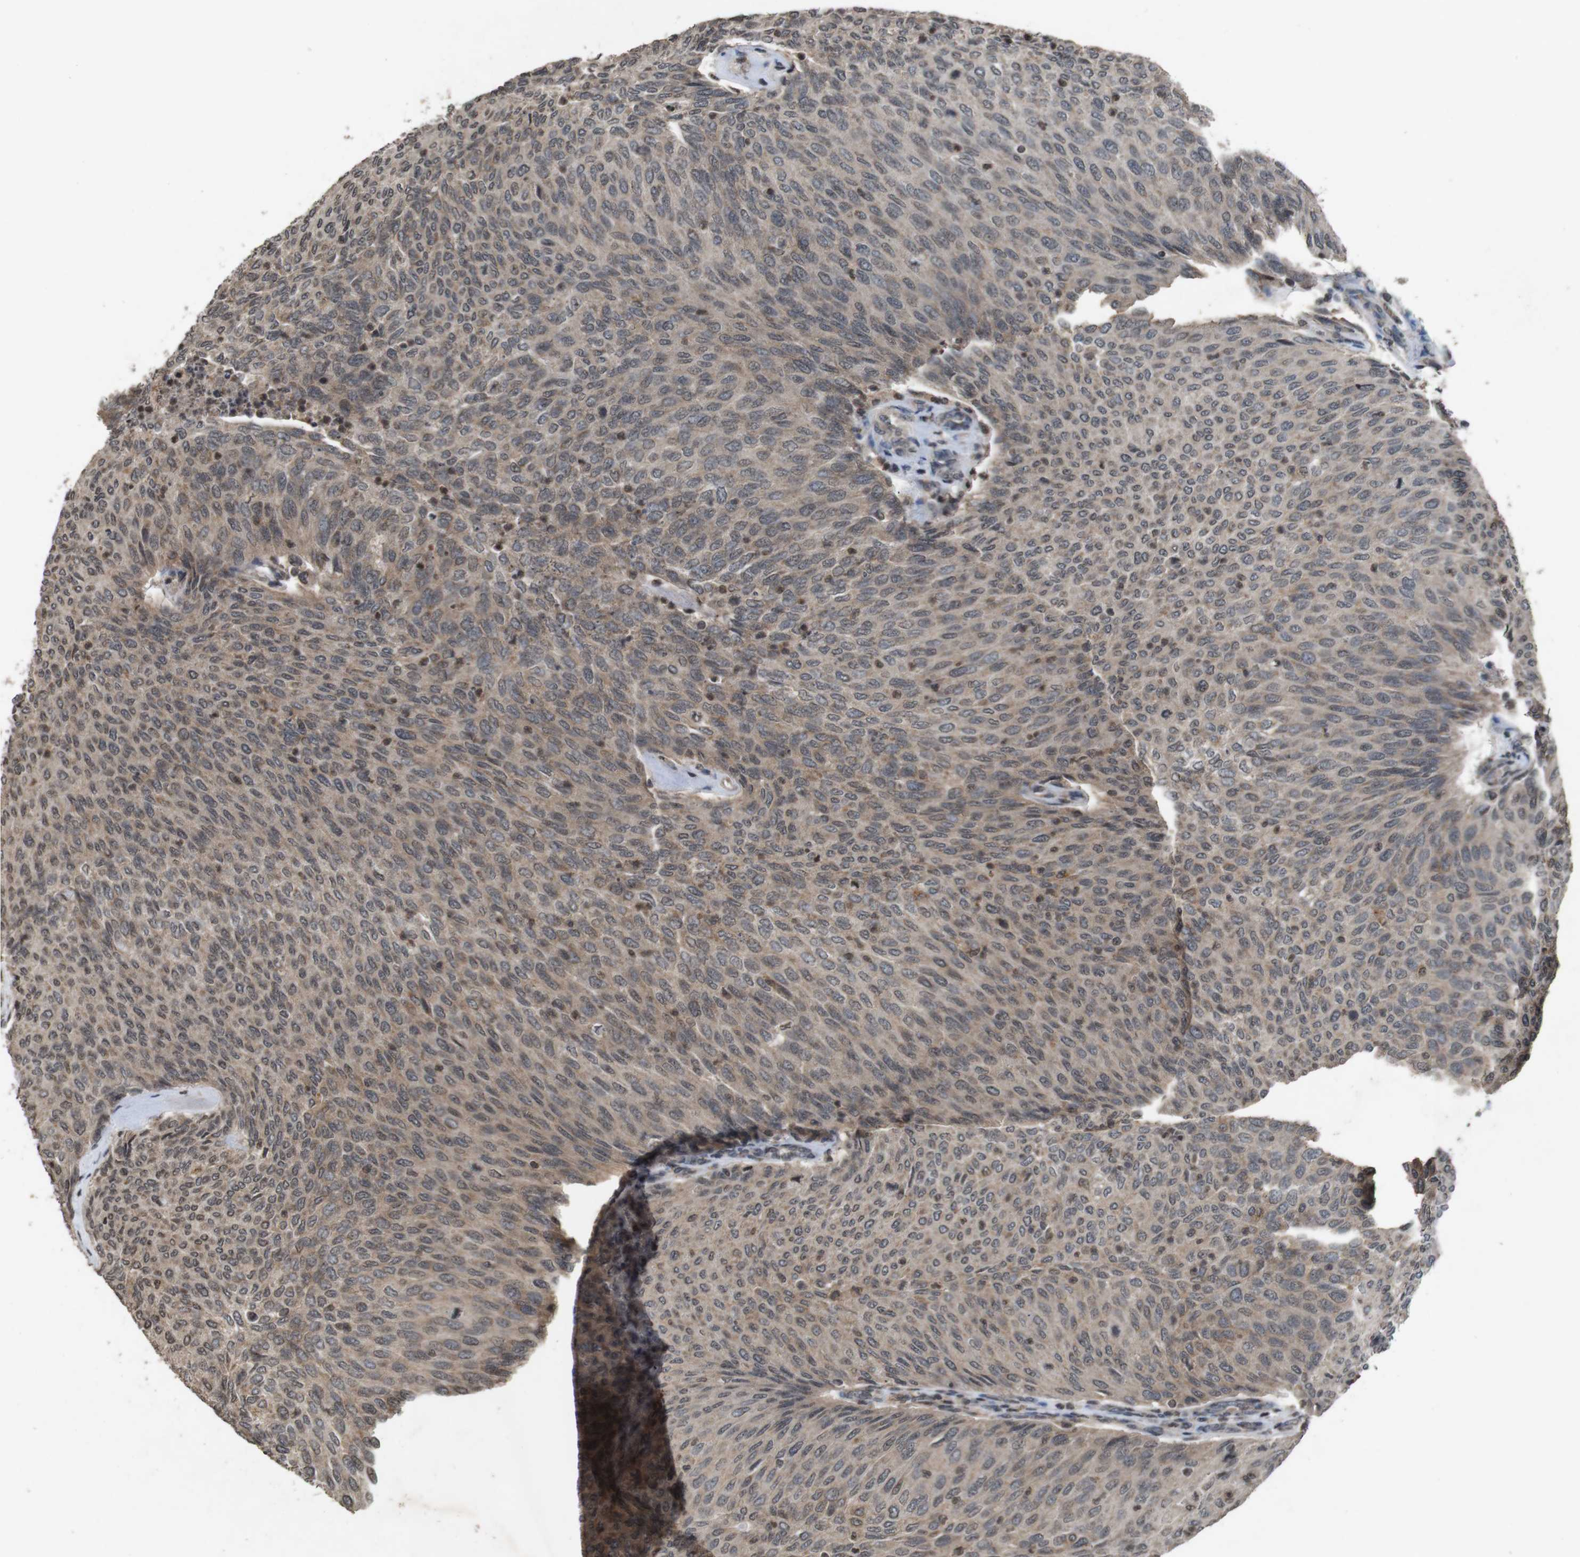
{"staining": {"intensity": "weak", "quantity": "25%-75%", "location": "cytoplasmic/membranous,nuclear"}, "tissue": "urothelial cancer", "cell_type": "Tumor cells", "image_type": "cancer", "snomed": [{"axis": "morphology", "description": "Urothelial carcinoma, Low grade"}, {"axis": "topography", "description": "Urinary bladder"}], "caption": "Low-grade urothelial carcinoma tissue exhibits weak cytoplasmic/membranous and nuclear staining in approximately 25%-75% of tumor cells, visualized by immunohistochemistry.", "gene": "SORL1", "patient": {"sex": "female", "age": 79}}